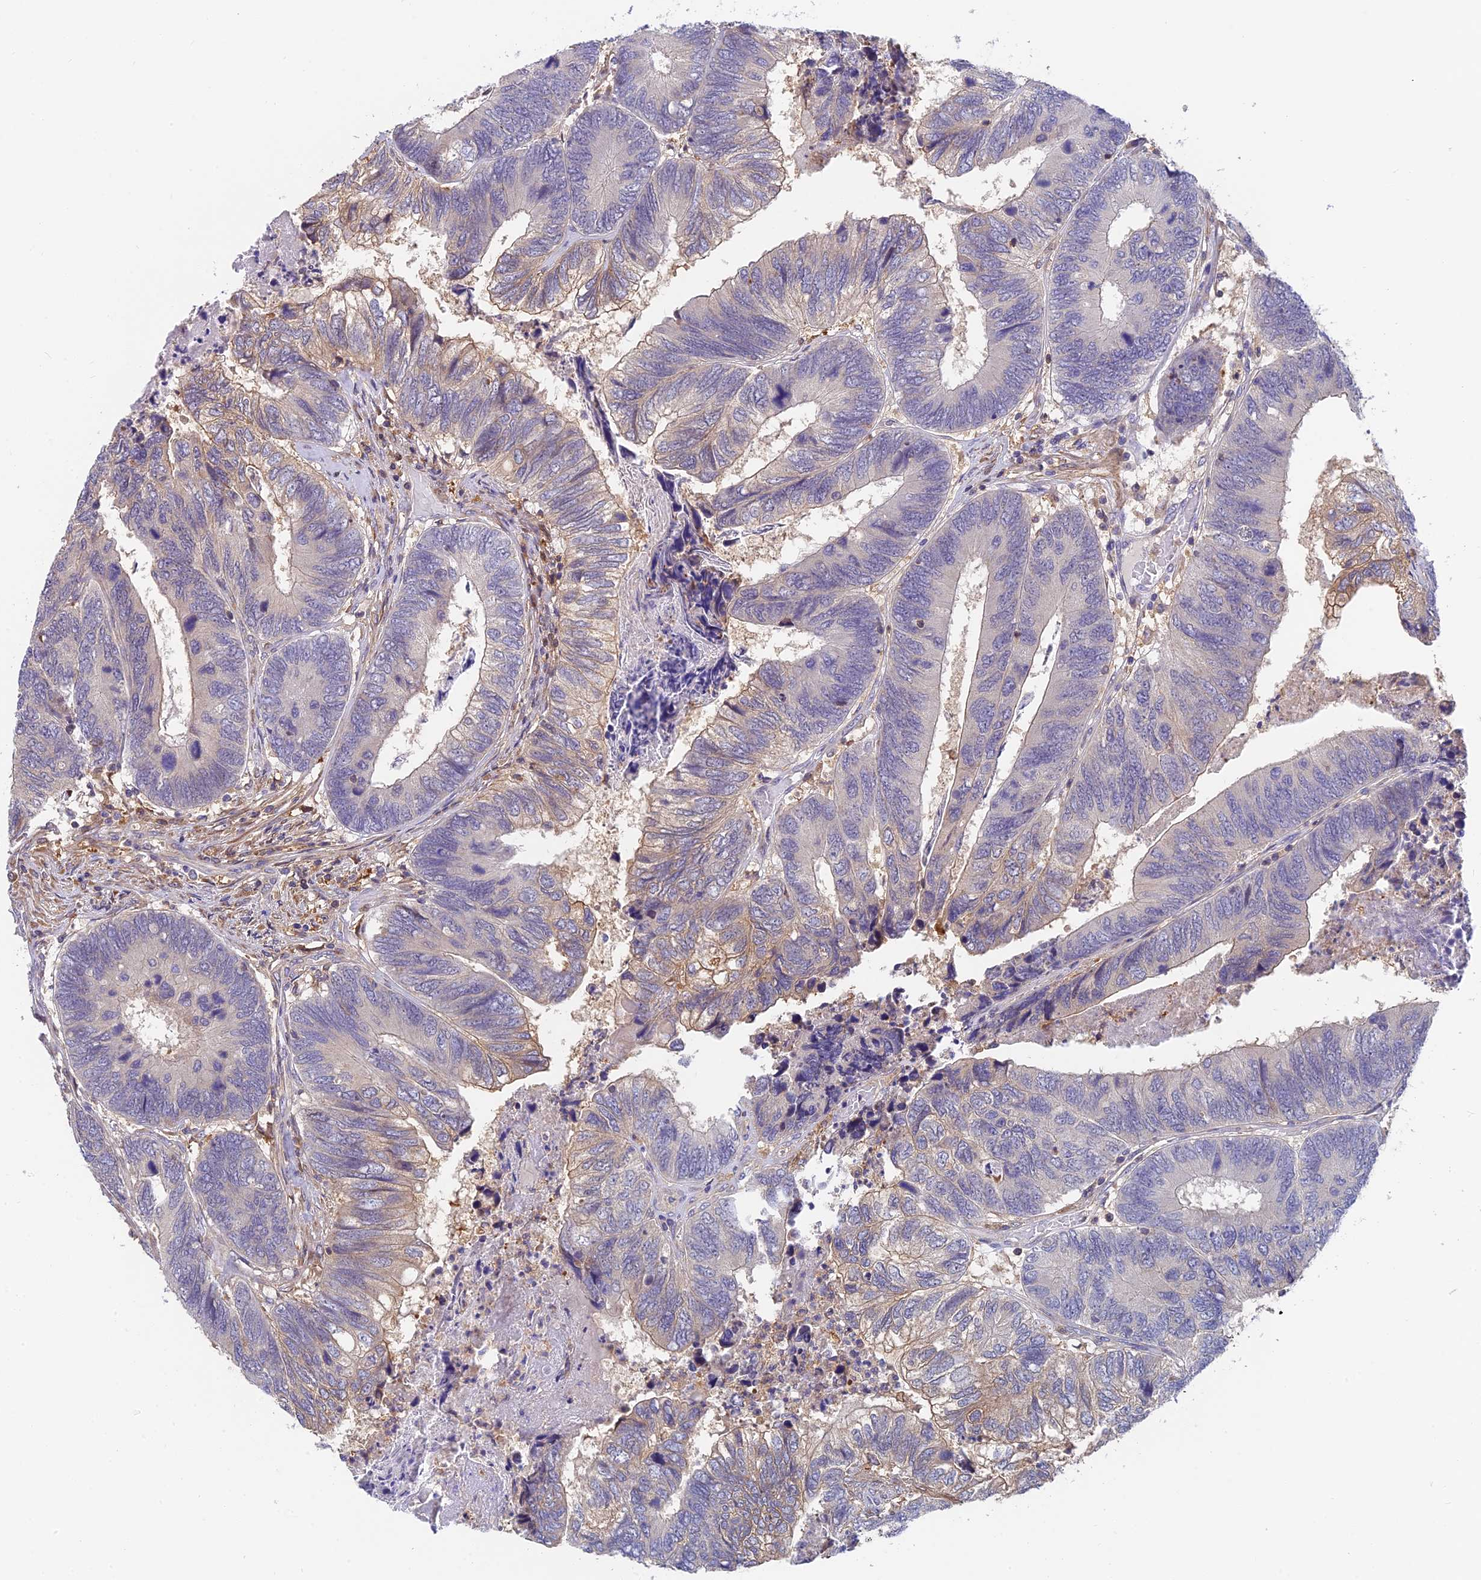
{"staining": {"intensity": "weak", "quantity": "<25%", "location": "cytoplasmic/membranous"}, "tissue": "colorectal cancer", "cell_type": "Tumor cells", "image_type": "cancer", "snomed": [{"axis": "morphology", "description": "Adenocarcinoma, NOS"}, {"axis": "topography", "description": "Colon"}], "caption": "A high-resolution photomicrograph shows IHC staining of colorectal adenocarcinoma, which exhibits no significant staining in tumor cells.", "gene": "IPO5", "patient": {"sex": "female", "age": 67}}